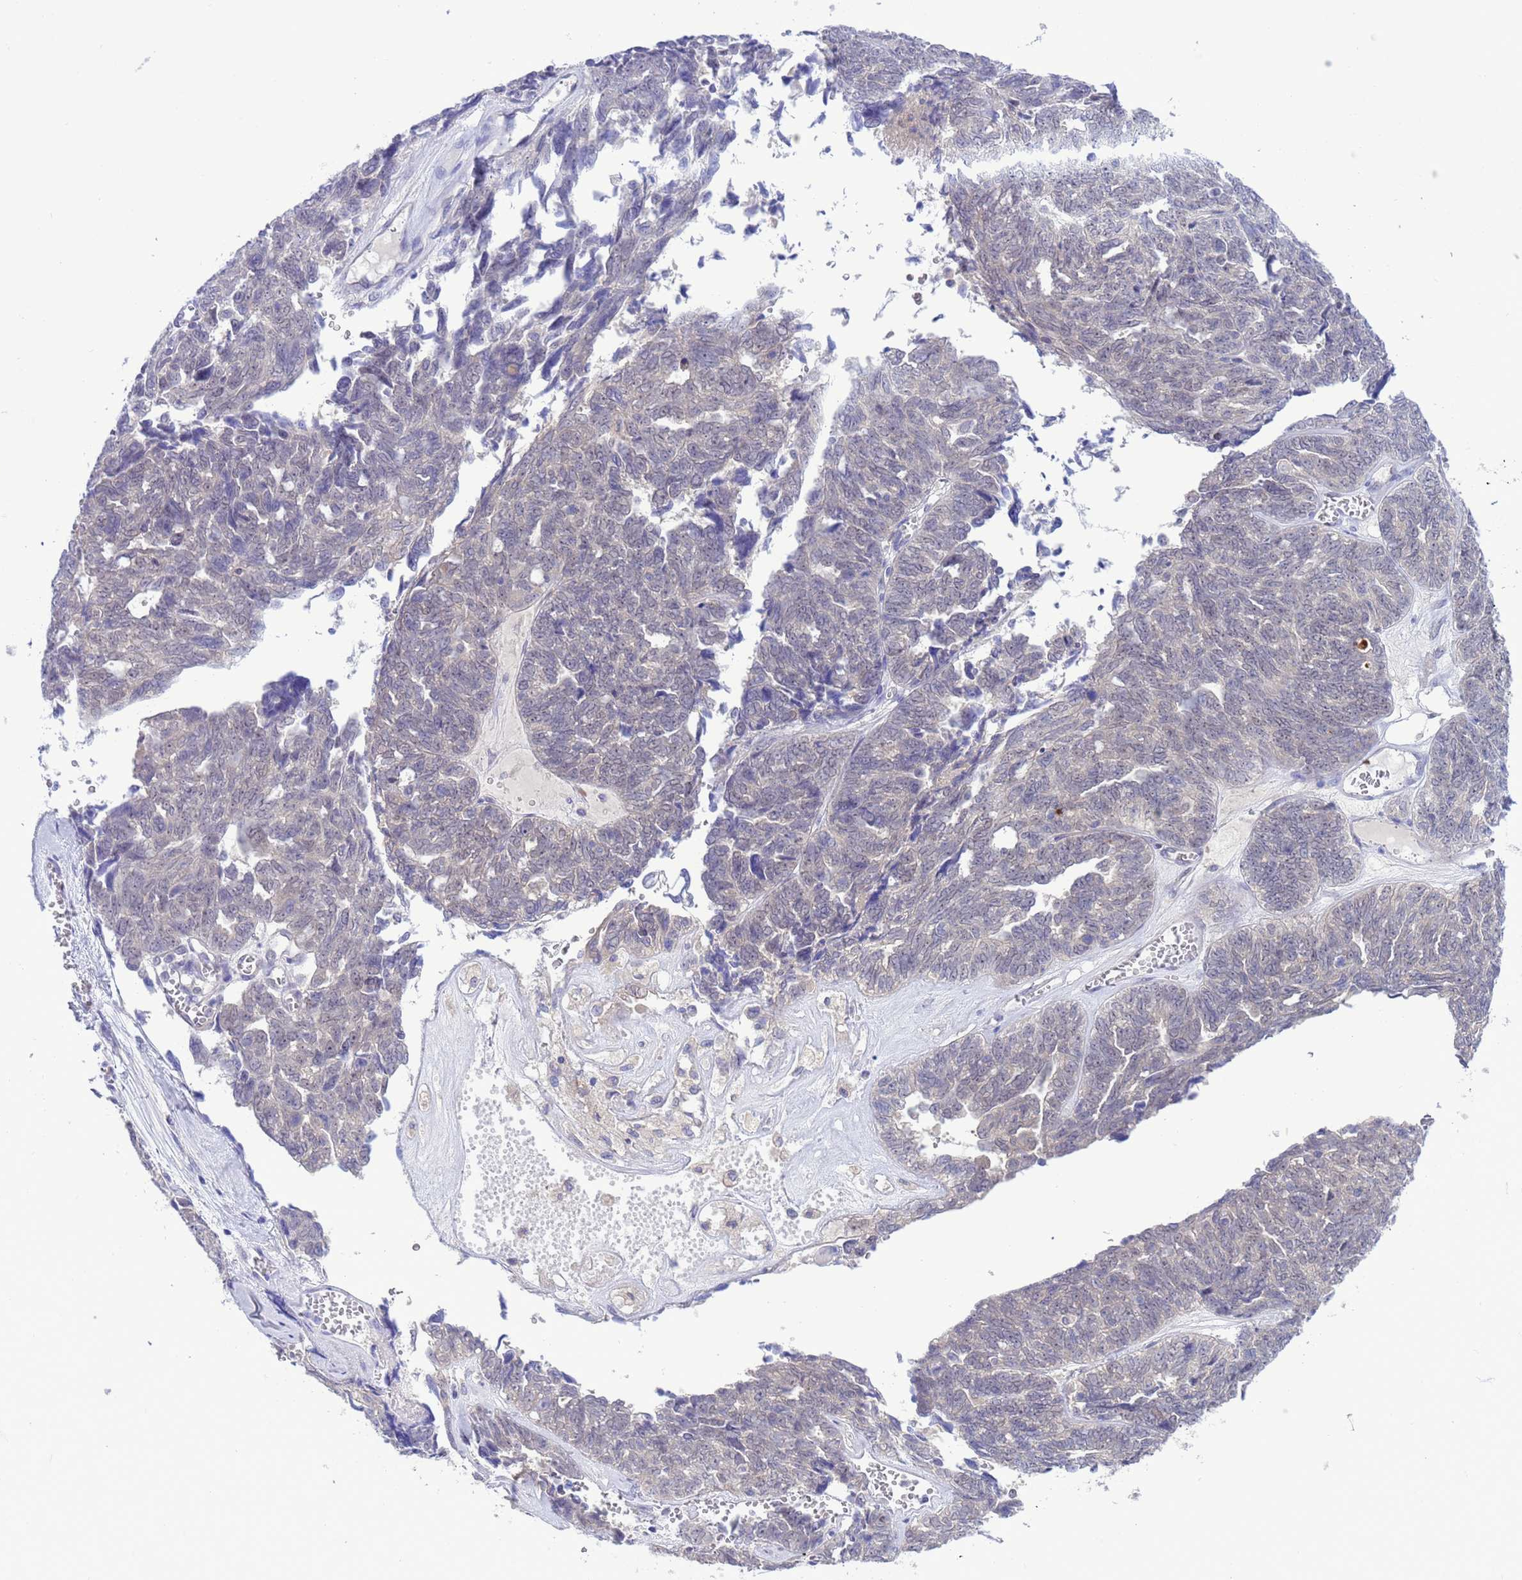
{"staining": {"intensity": "weak", "quantity": "<25%", "location": "nuclear"}, "tissue": "ovarian cancer", "cell_type": "Tumor cells", "image_type": "cancer", "snomed": [{"axis": "morphology", "description": "Cystadenocarcinoma, serous, NOS"}, {"axis": "topography", "description": "Ovary"}], "caption": "Immunohistochemistry (IHC) image of ovarian cancer stained for a protein (brown), which shows no expression in tumor cells.", "gene": "ZNF461", "patient": {"sex": "female", "age": 79}}